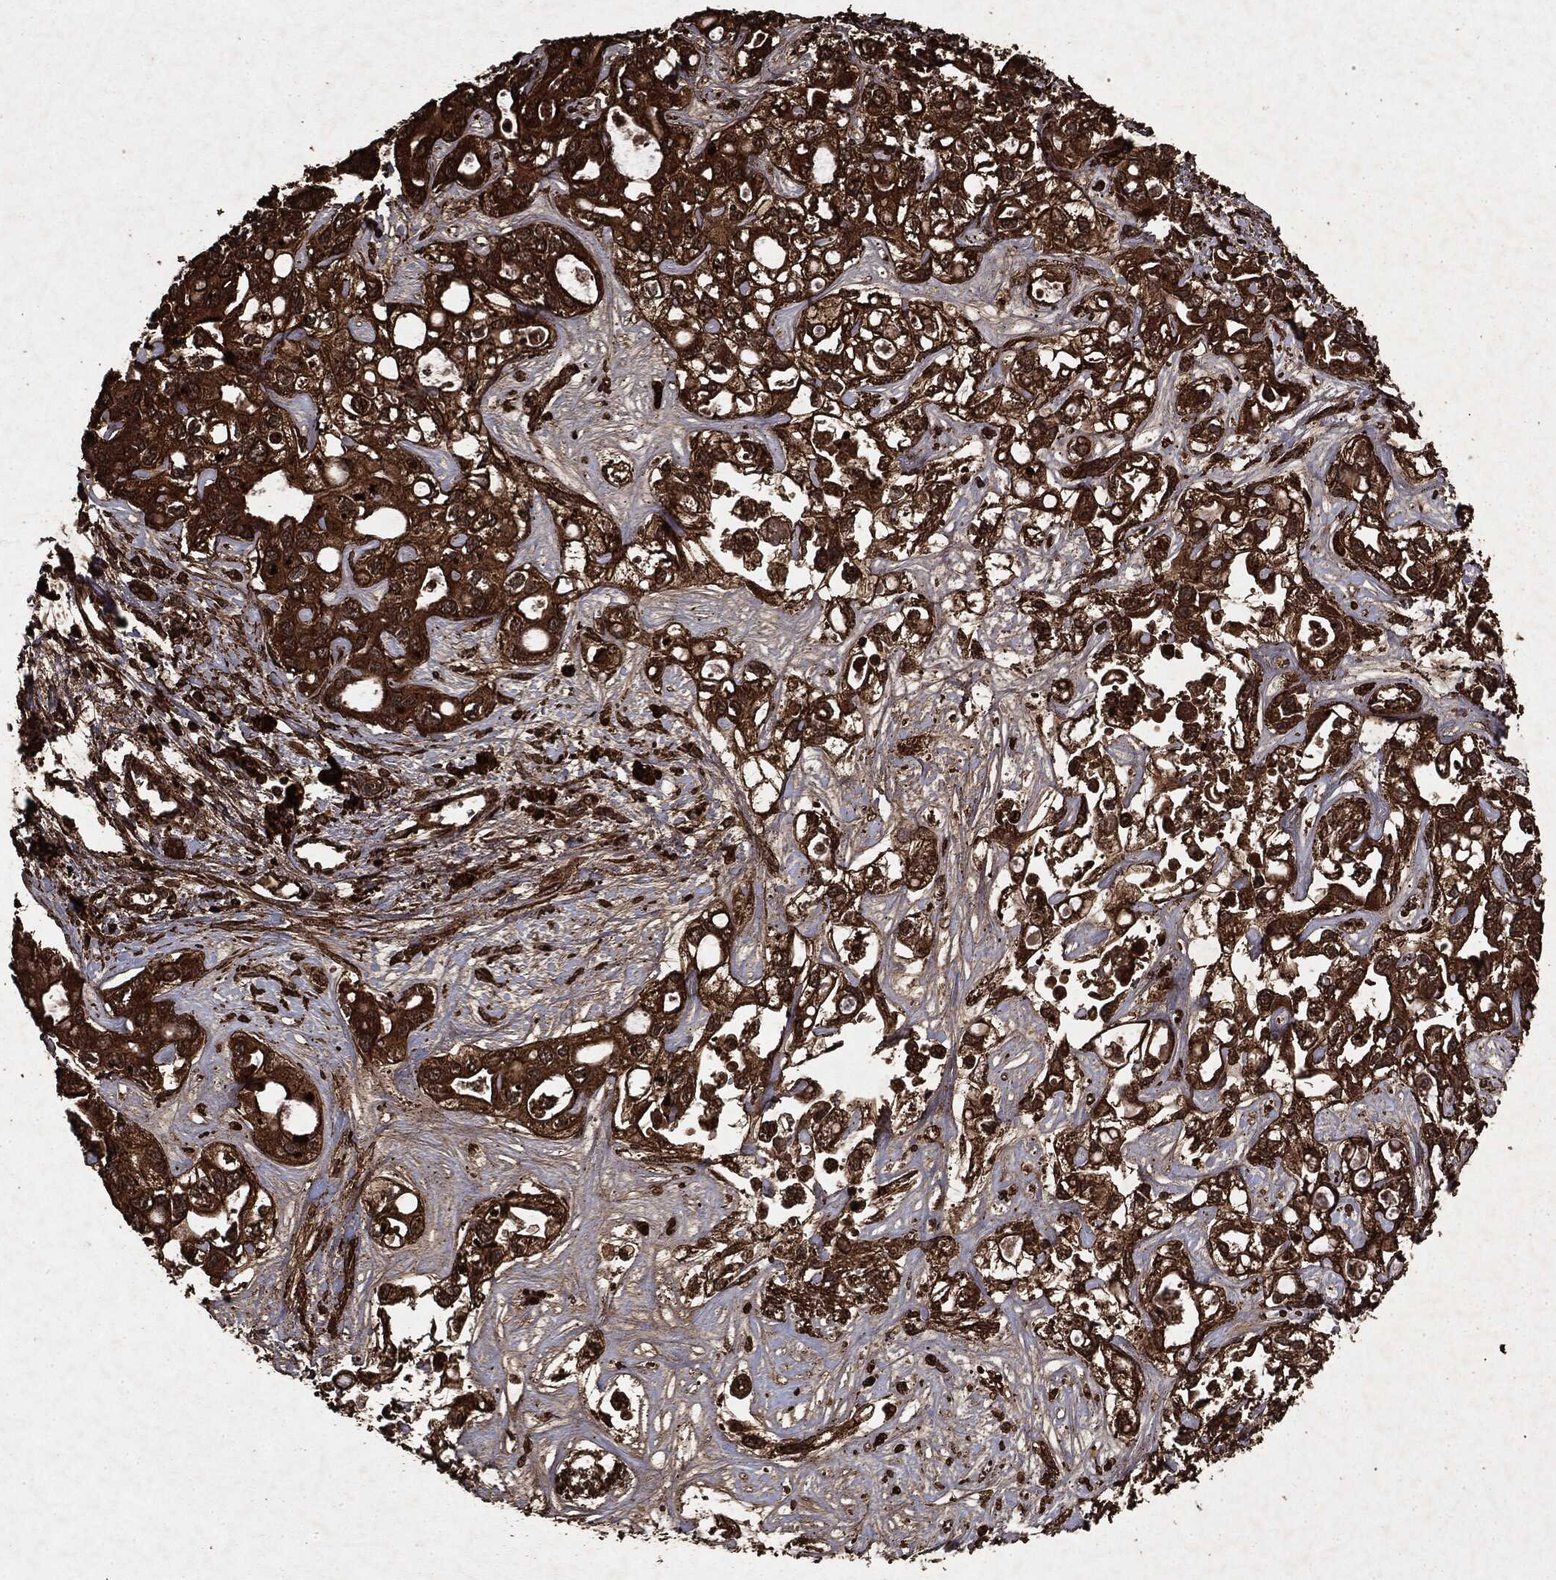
{"staining": {"intensity": "strong", "quantity": ">75%", "location": "cytoplasmic/membranous"}, "tissue": "liver cancer", "cell_type": "Tumor cells", "image_type": "cancer", "snomed": [{"axis": "morphology", "description": "Cholangiocarcinoma"}, {"axis": "topography", "description": "Liver"}], "caption": "Immunohistochemical staining of liver cholangiocarcinoma demonstrates high levels of strong cytoplasmic/membranous protein staining in about >75% of tumor cells.", "gene": "ARAF", "patient": {"sex": "female", "age": 64}}